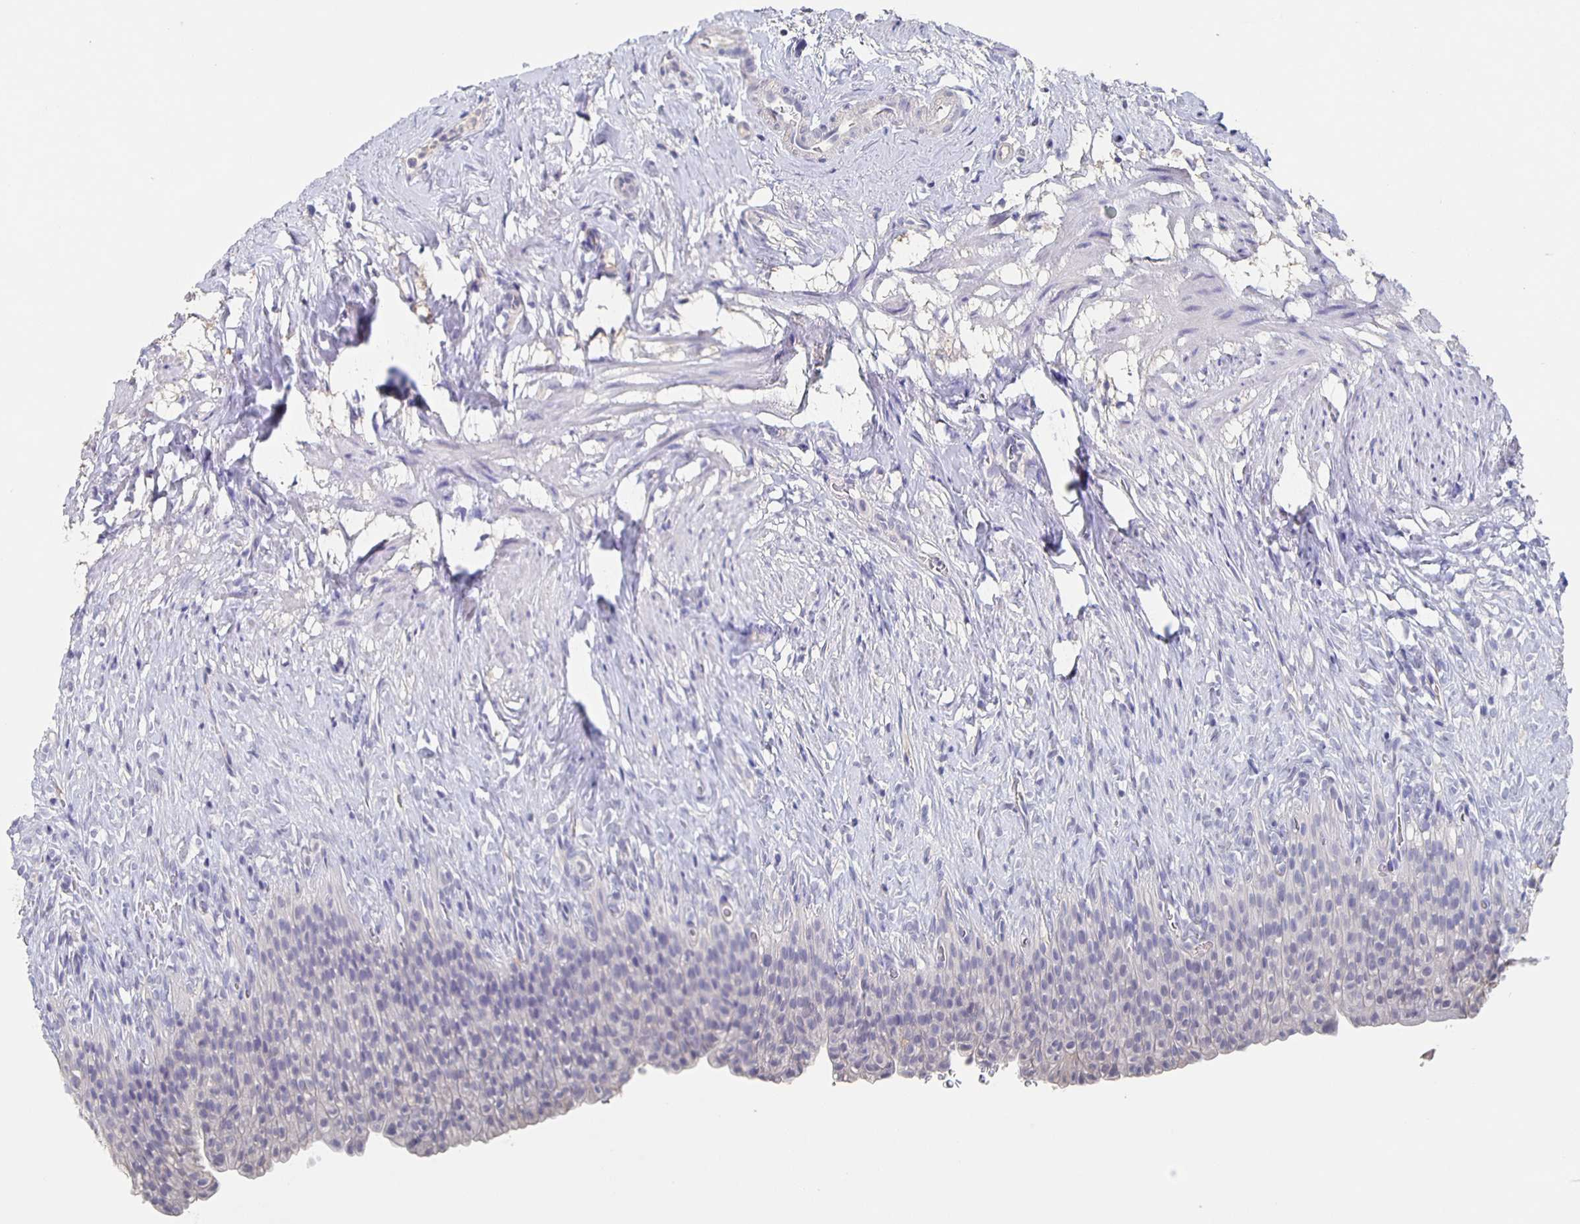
{"staining": {"intensity": "negative", "quantity": "none", "location": "none"}, "tissue": "urinary bladder", "cell_type": "Urothelial cells", "image_type": "normal", "snomed": [{"axis": "morphology", "description": "Normal tissue, NOS"}, {"axis": "topography", "description": "Urinary bladder"}, {"axis": "topography", "description": "Prostate"}], "caption": "A histopathology image of urinary bladder stained for a protein displays no brown staining in urothelial cells. Brightfield microscopy of immunohistochemistry stained with DAB (brown) and hematoxylin (blue), captured at high magnification.", "gene": "CACNA2D2", "patient": {"sex": "male", "age": 76}}